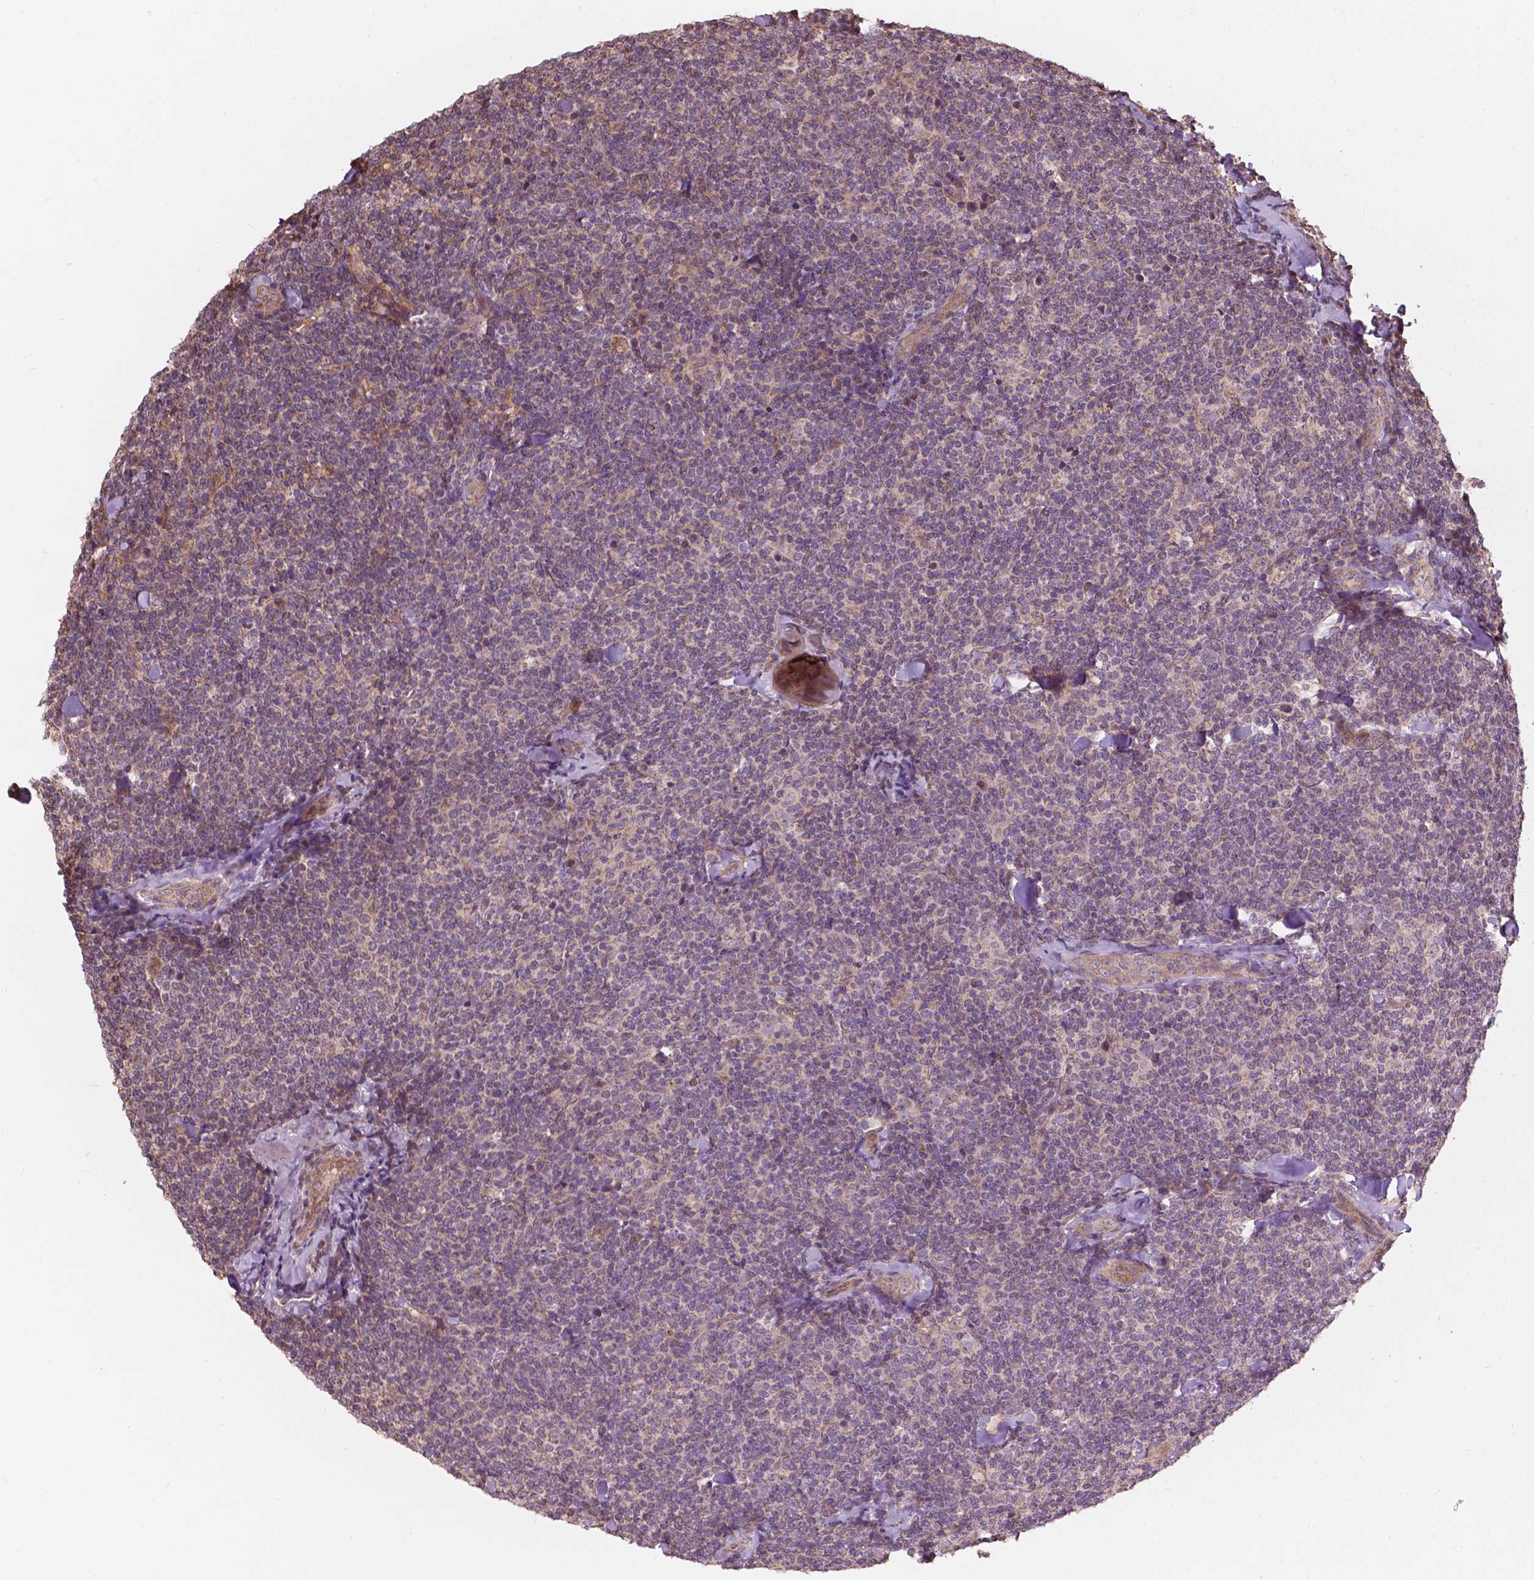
{"staining": {"intensity": "negative", "quantity": "none", "location": "none"}, "tissue": "lymphoma", "cell_type": "Tumor cells", "image_type": "cancer", "snomed": [{"axis": "morphology", "description": "Malignant lymphoma, non-Hodgkin's type, Low grade"}, {"axis": "topography", "description": "Lymph node"}], "caption": "Immunohistochemistry of lymphoma shows no positivity in tumor cells.", "gene": "CDC42BPA", "patient": {"sex": "female", "age": 56}}